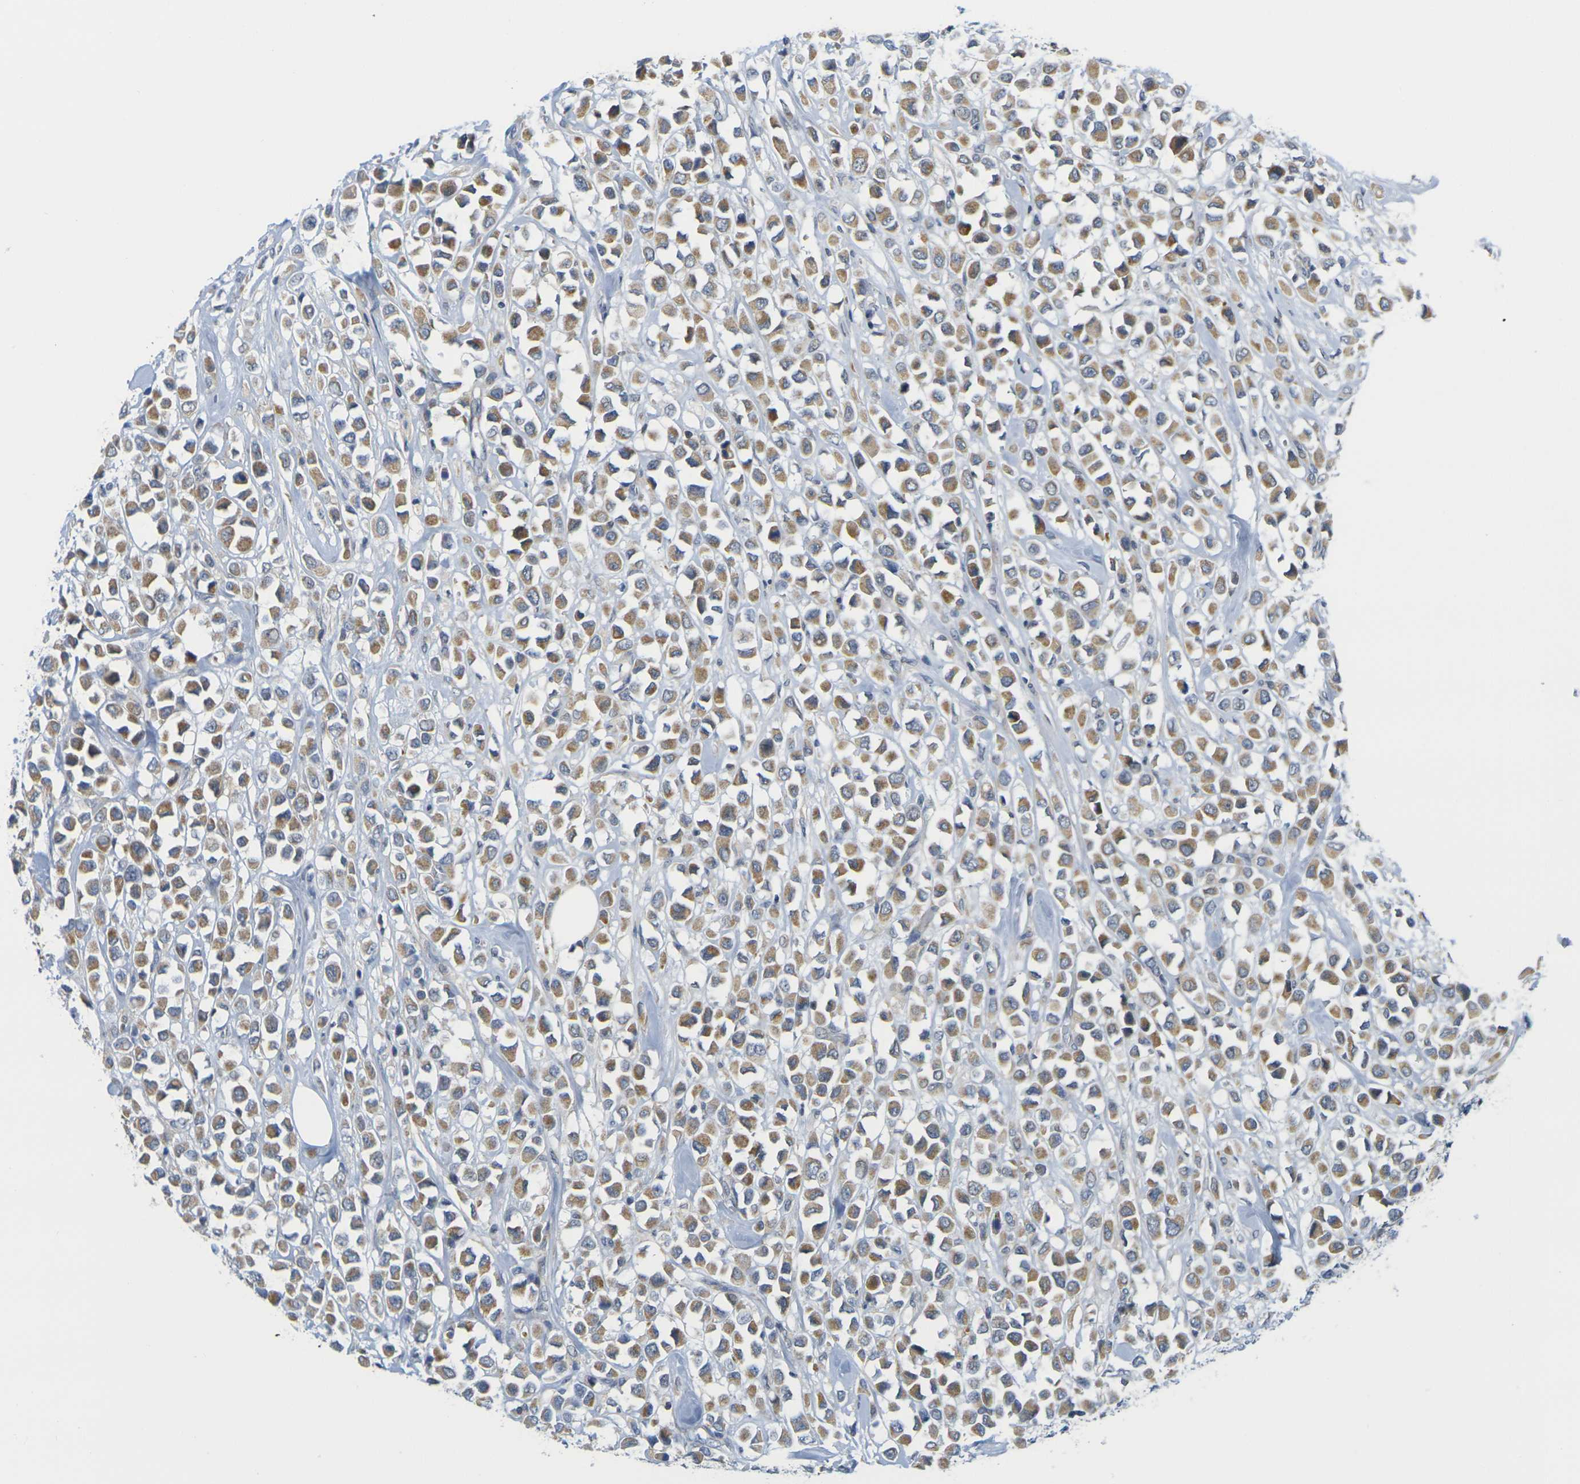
{"staining": {"intensity": "moderate", "quantity": ">75%", "location": "cytoplasmic/membranous"}, "tissue": "breast cancer", "cell_type": "Tumor cells", "image_type": "cancer", "snomed": [{"axis": "morphology", "description": "Duct carcinoma"}, {"axis": "topography", "description": "Breast"}], "caption": "Tumor cells display moderate cytoplasmic/membranous staining in approximately >75% of cells in breast intraductal carcinoma.", "gene": "OTOF", "patient": {"sex": "female", "age": 61}}